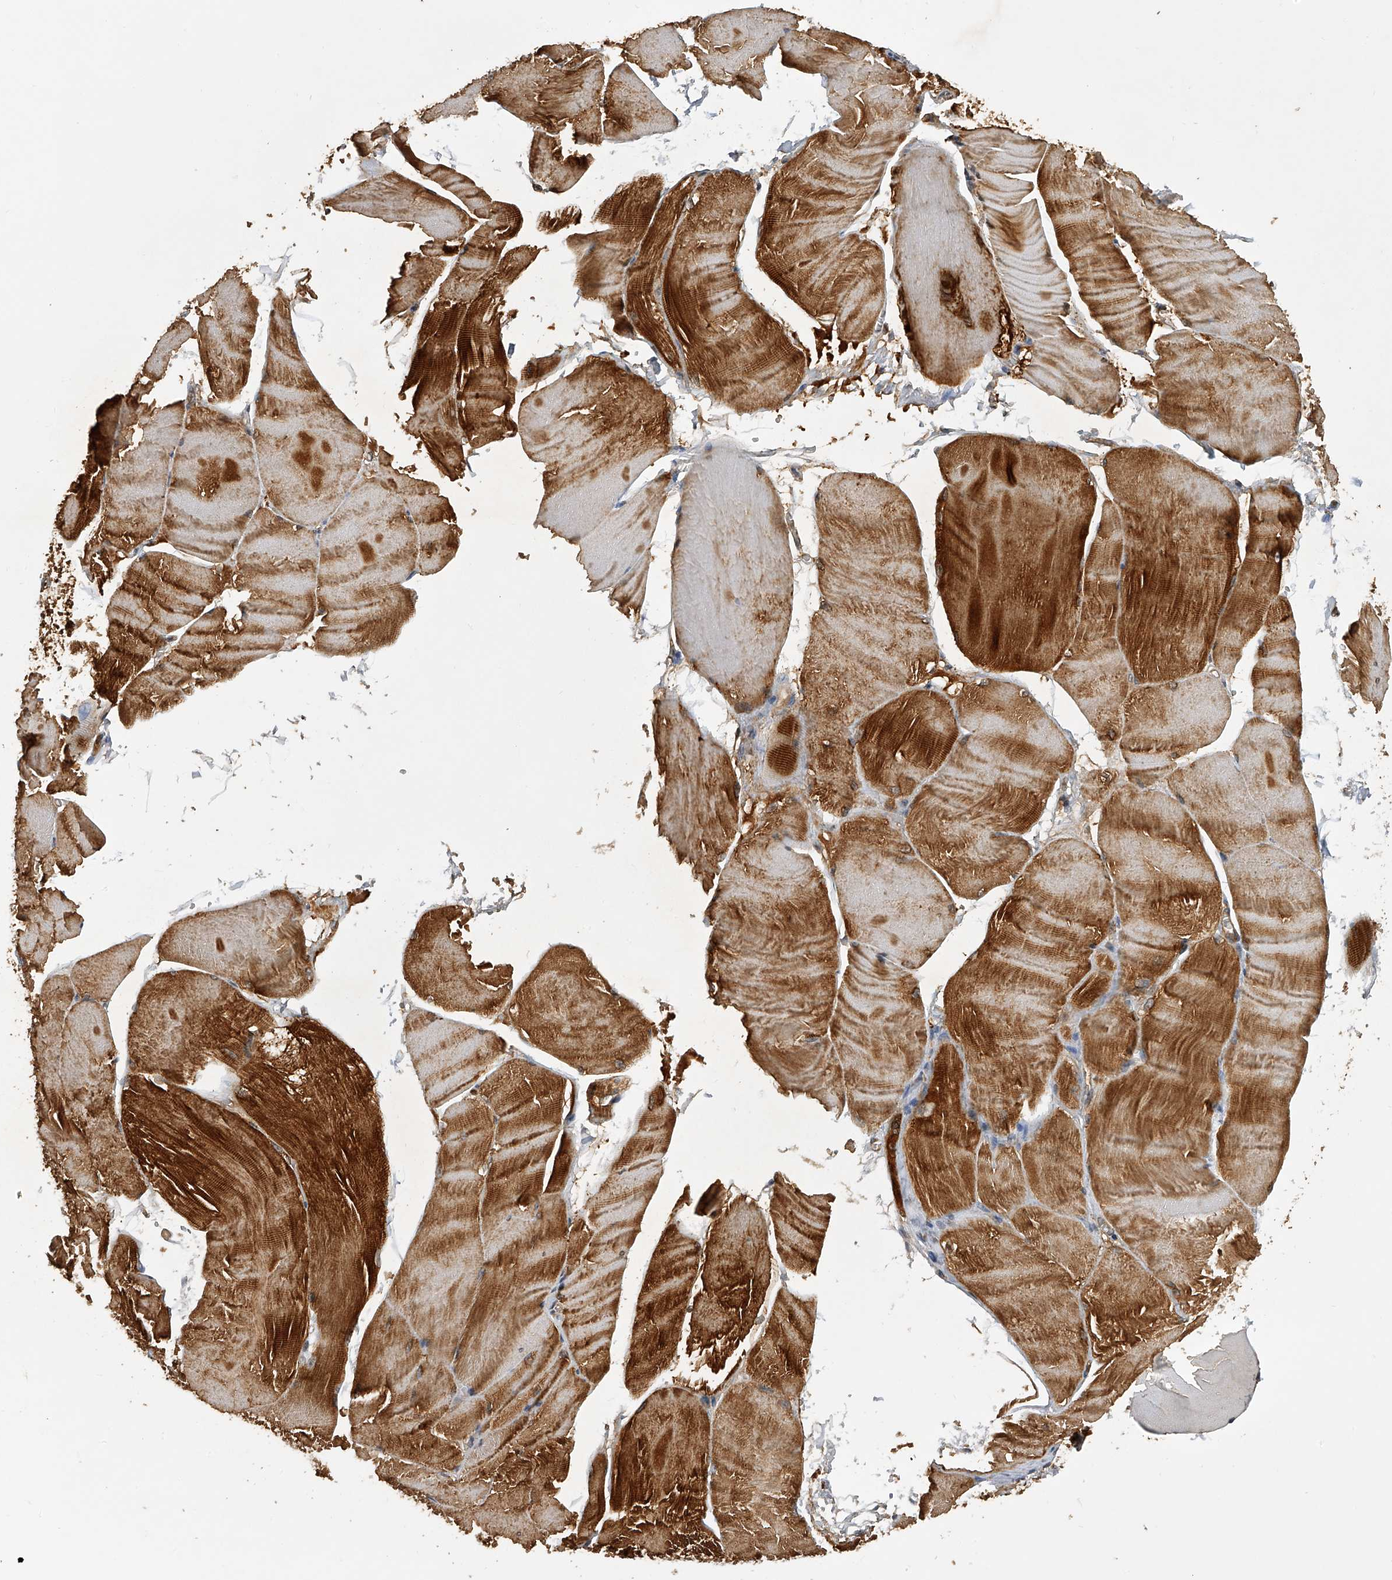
{"staining": {"intensity": "strong", "quantity": ">75%", "location": "cytoplasmic/membranous"}, "tissue": "skeletal muscle", "cell_type": "Myocytes", "image_type": "normal", "snomed": [{"axis": "morphology", "description": "Normal tissue, NOS"}, {"axis": "morphology", "description": "Basal cell carcinoma"}, {"axis": "topography", "description": "Skeletal muscle"}], "caption": "IHC (DAB (3,3'-diaminobenzidine)) staining of unremarkable human skeletal muscle displays strong cytoplasmic/membranous protein staining in about >75% of myocytes. Nuclei are stained in blue.", "gene": "PTPRA", "patient": {"sex": "female", "age": 64}}